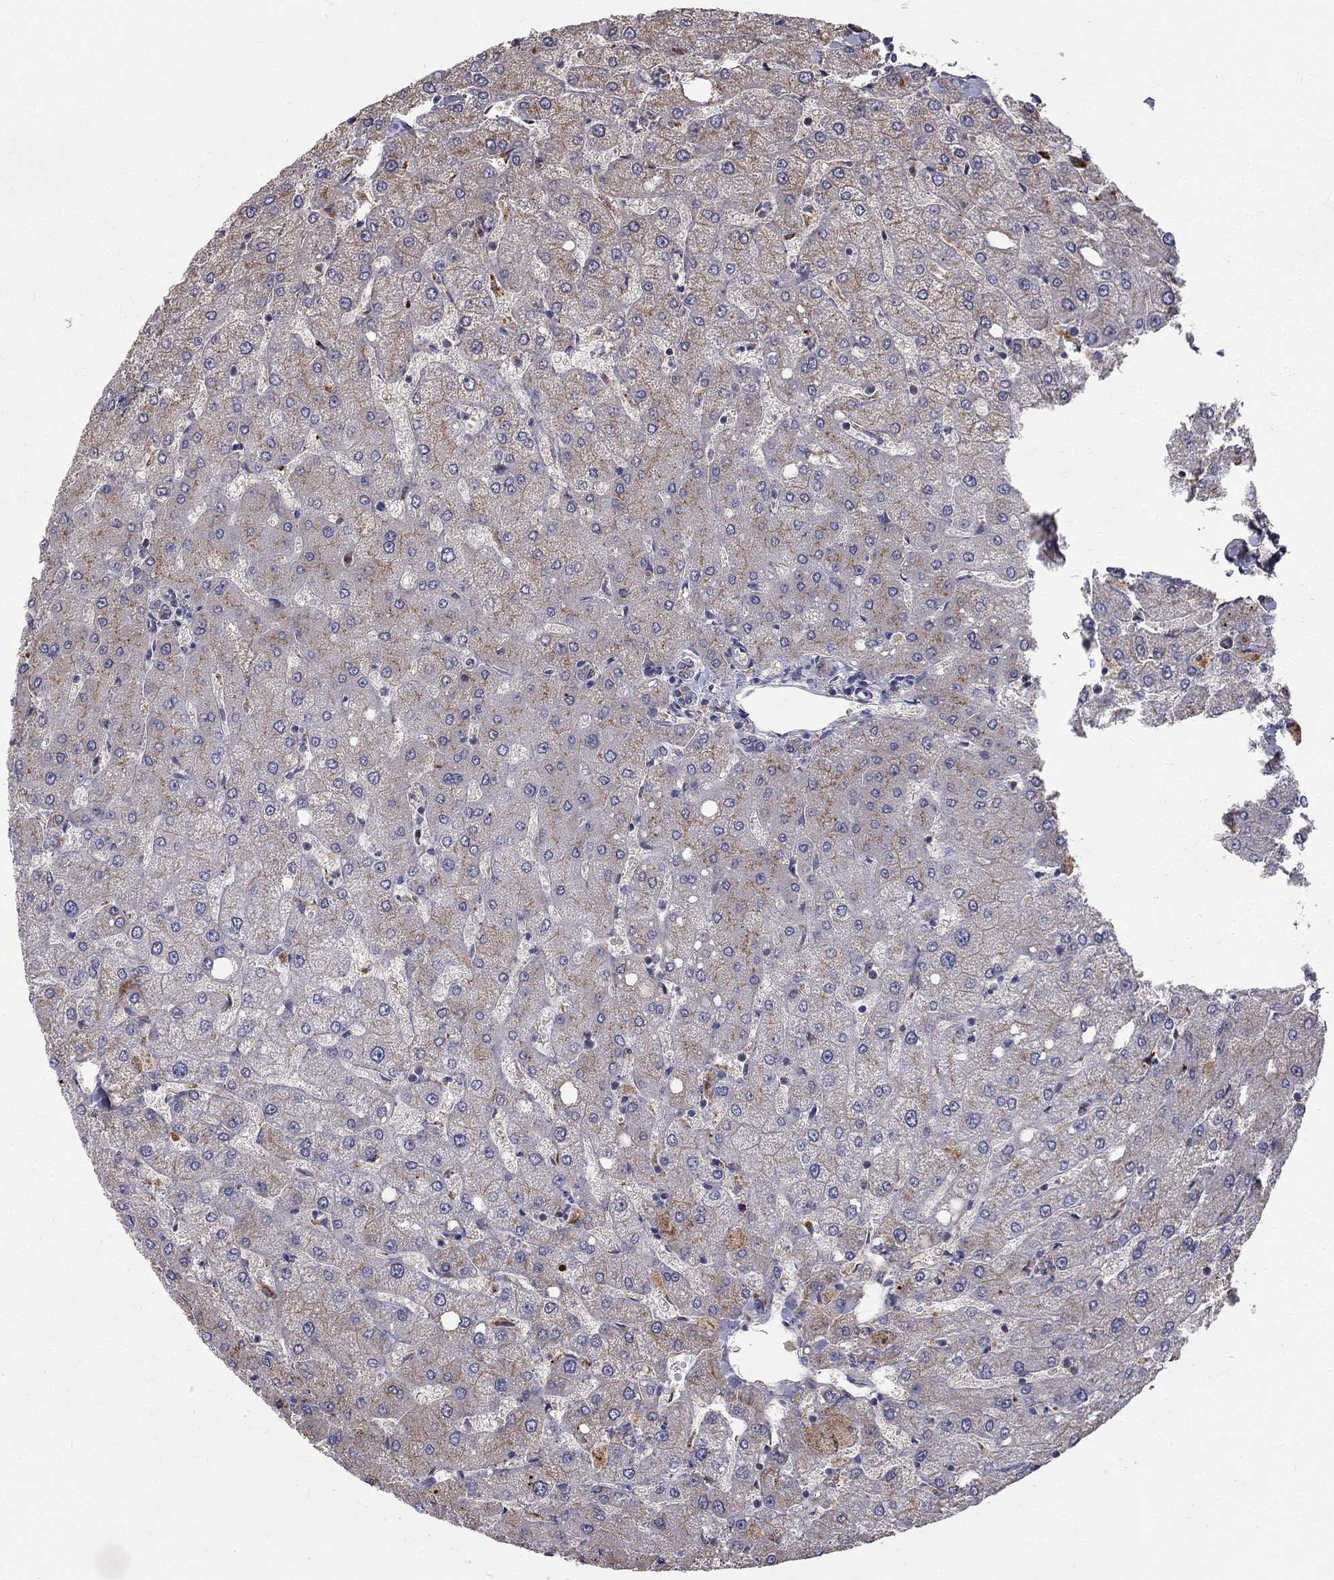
{"staining": {"intensity": "negative", "quantity": "none", "location": "none"}, "tissue": "liver", "cell_type": "Cholangiocytes", "image_type": "normal", "snomed": [{"axis": "morphology", "description": "Normal tissue, NOS"}, {"axis": "topography", "description": "Liver"}], "caption": "IHC of unremarkable liver exhibits no staining in cholangiocytes. Brightfield microscopy of IHC stained with DAB (brown) and hematoxylin (blue), captured at high magnification.", "gene": "EPDR1", "patient": {"sex": "female", "age": 54}}